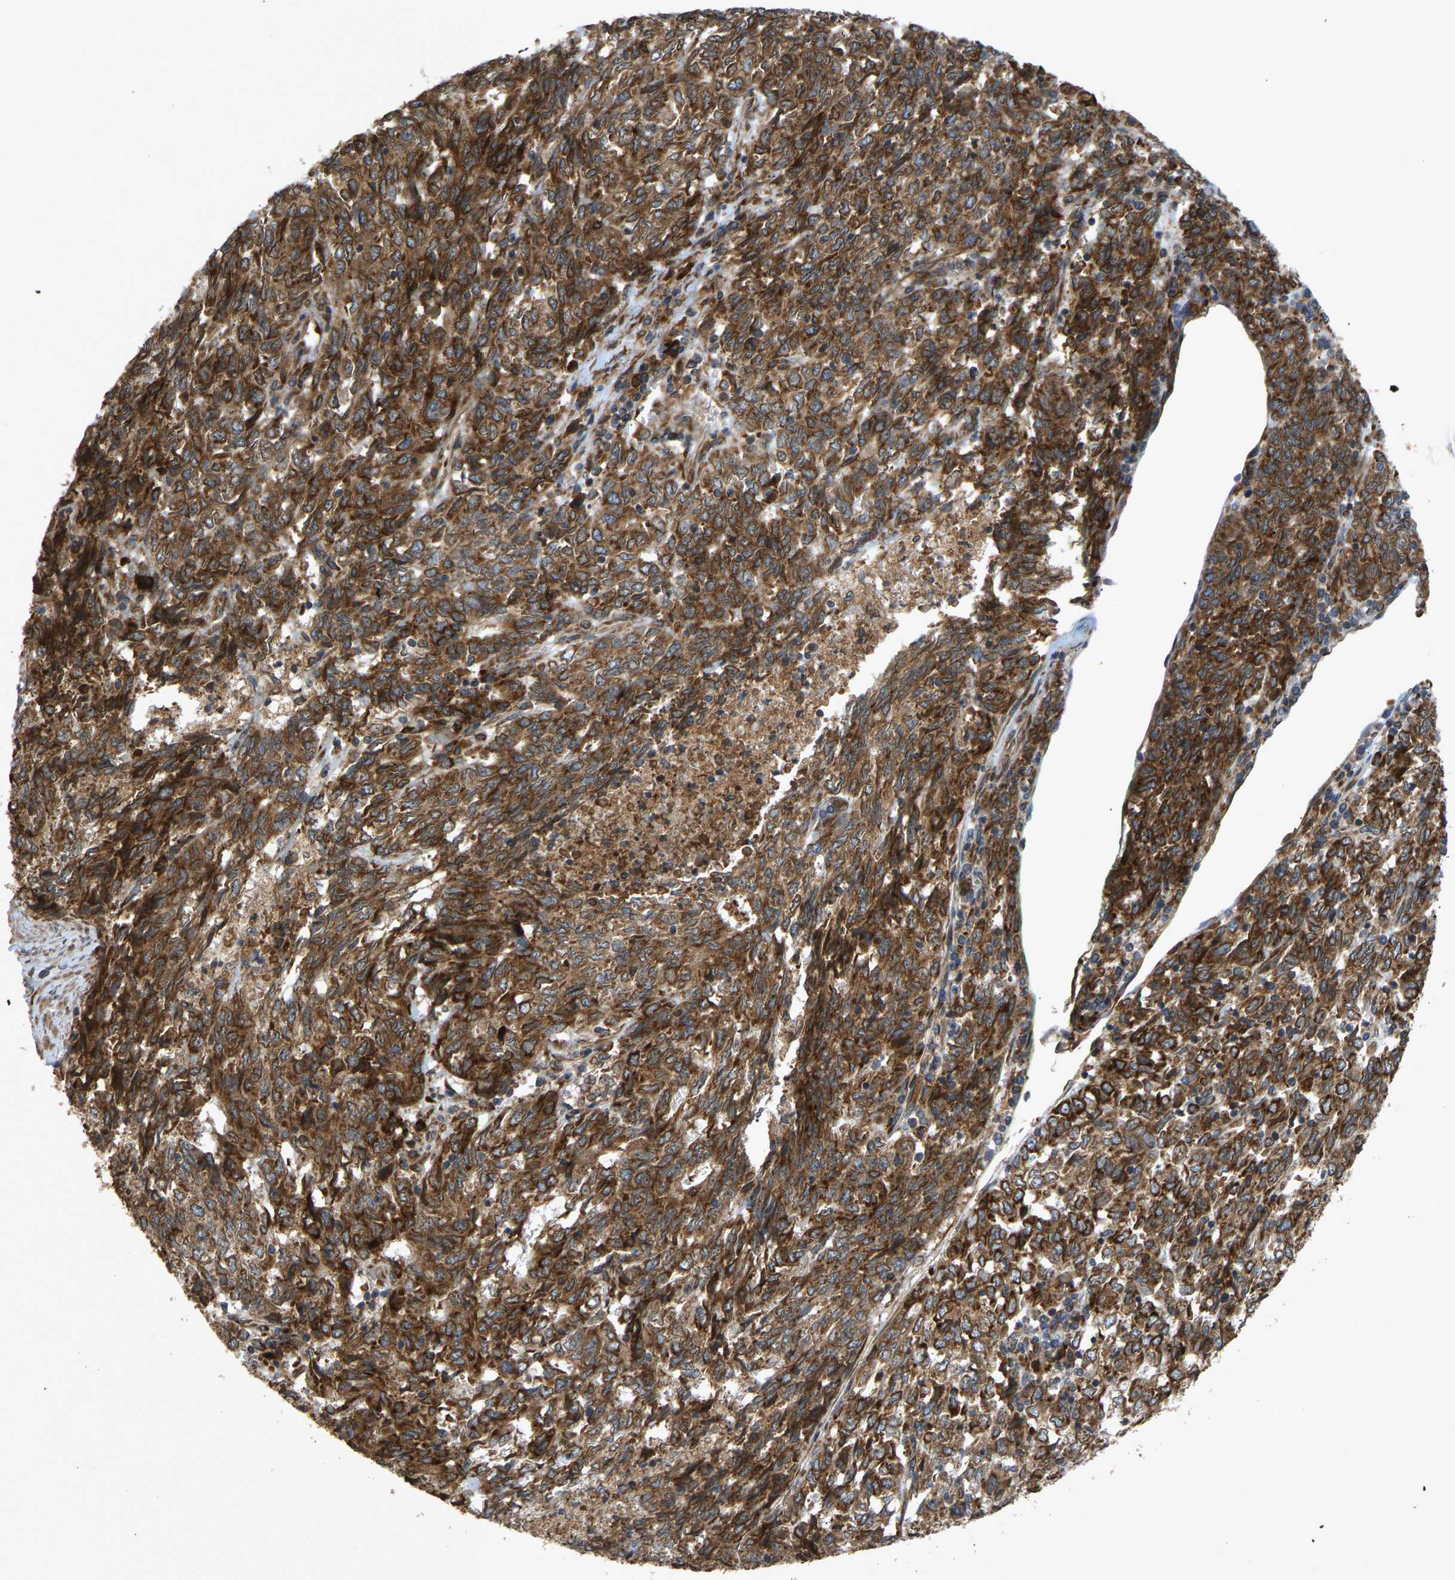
{"staining": {"intensity": "strong", "quantity": ">75%", "location": "cytoplasmic/membranous"}, "tissue": "endometrial cancer", "cell_type": "Tumor cells", "image_type": "cancer", "snomed": [{"axis": "morphology", "description": "Adenocarcinoma, NOS"}, {"axis": "topography", "description": "Endometrium"}], "caption": "The immunohistochemical stain shows strong cytoplasmic/membranous expression in tumor cells of endometrial adenocarcinoma tissue. The protein of interest is shown in brown color, while the nuclei are stained blue.", "gene": "RPN2", "patient": {"sex": "female", "age": 80}}